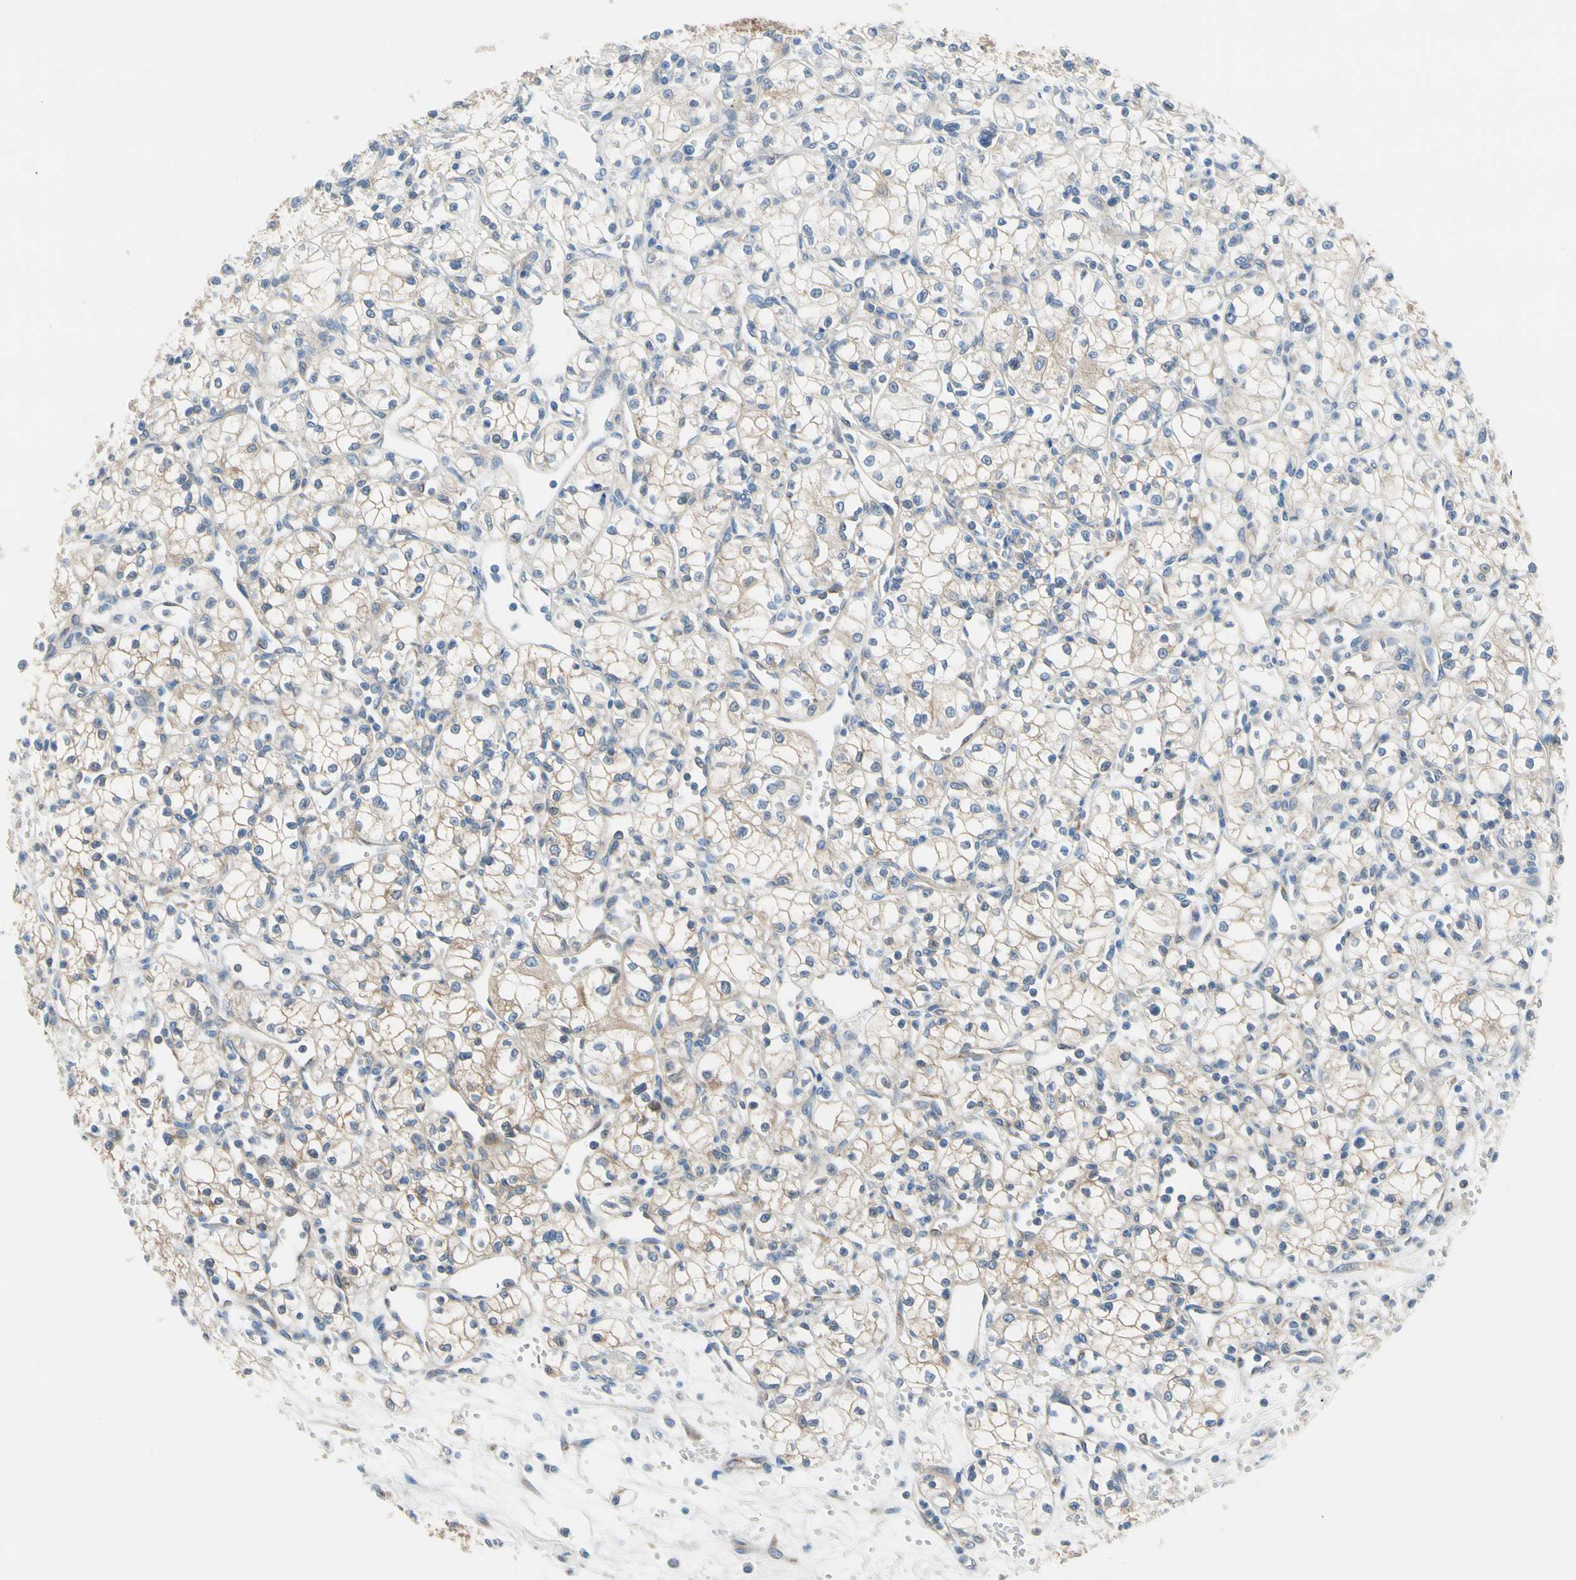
{"staining": {"intensity": "negative", "quantity": "none", "location": "none"}, "tissue": "renal cancer", "cell_type": "Tumor cells", "image_type": "cancer", "snomed": [{"axis": "morphology", "description": "Normal tissue, NOS"}, {"axis": "morphology", "description": "Adenocarcinoma, NOS"}, {"axis": "topography", "description": "Kidney"}], "caption": "IHC micrograph of neoplastic tissue: human adenocarcinoma (renal) stained with DAB reveals no significant protein staining in tumor cells. (DAB immunohistochemistry, high magnification).", "gene": "GPHN", "patient": {"sex": "male", "age": 59}}